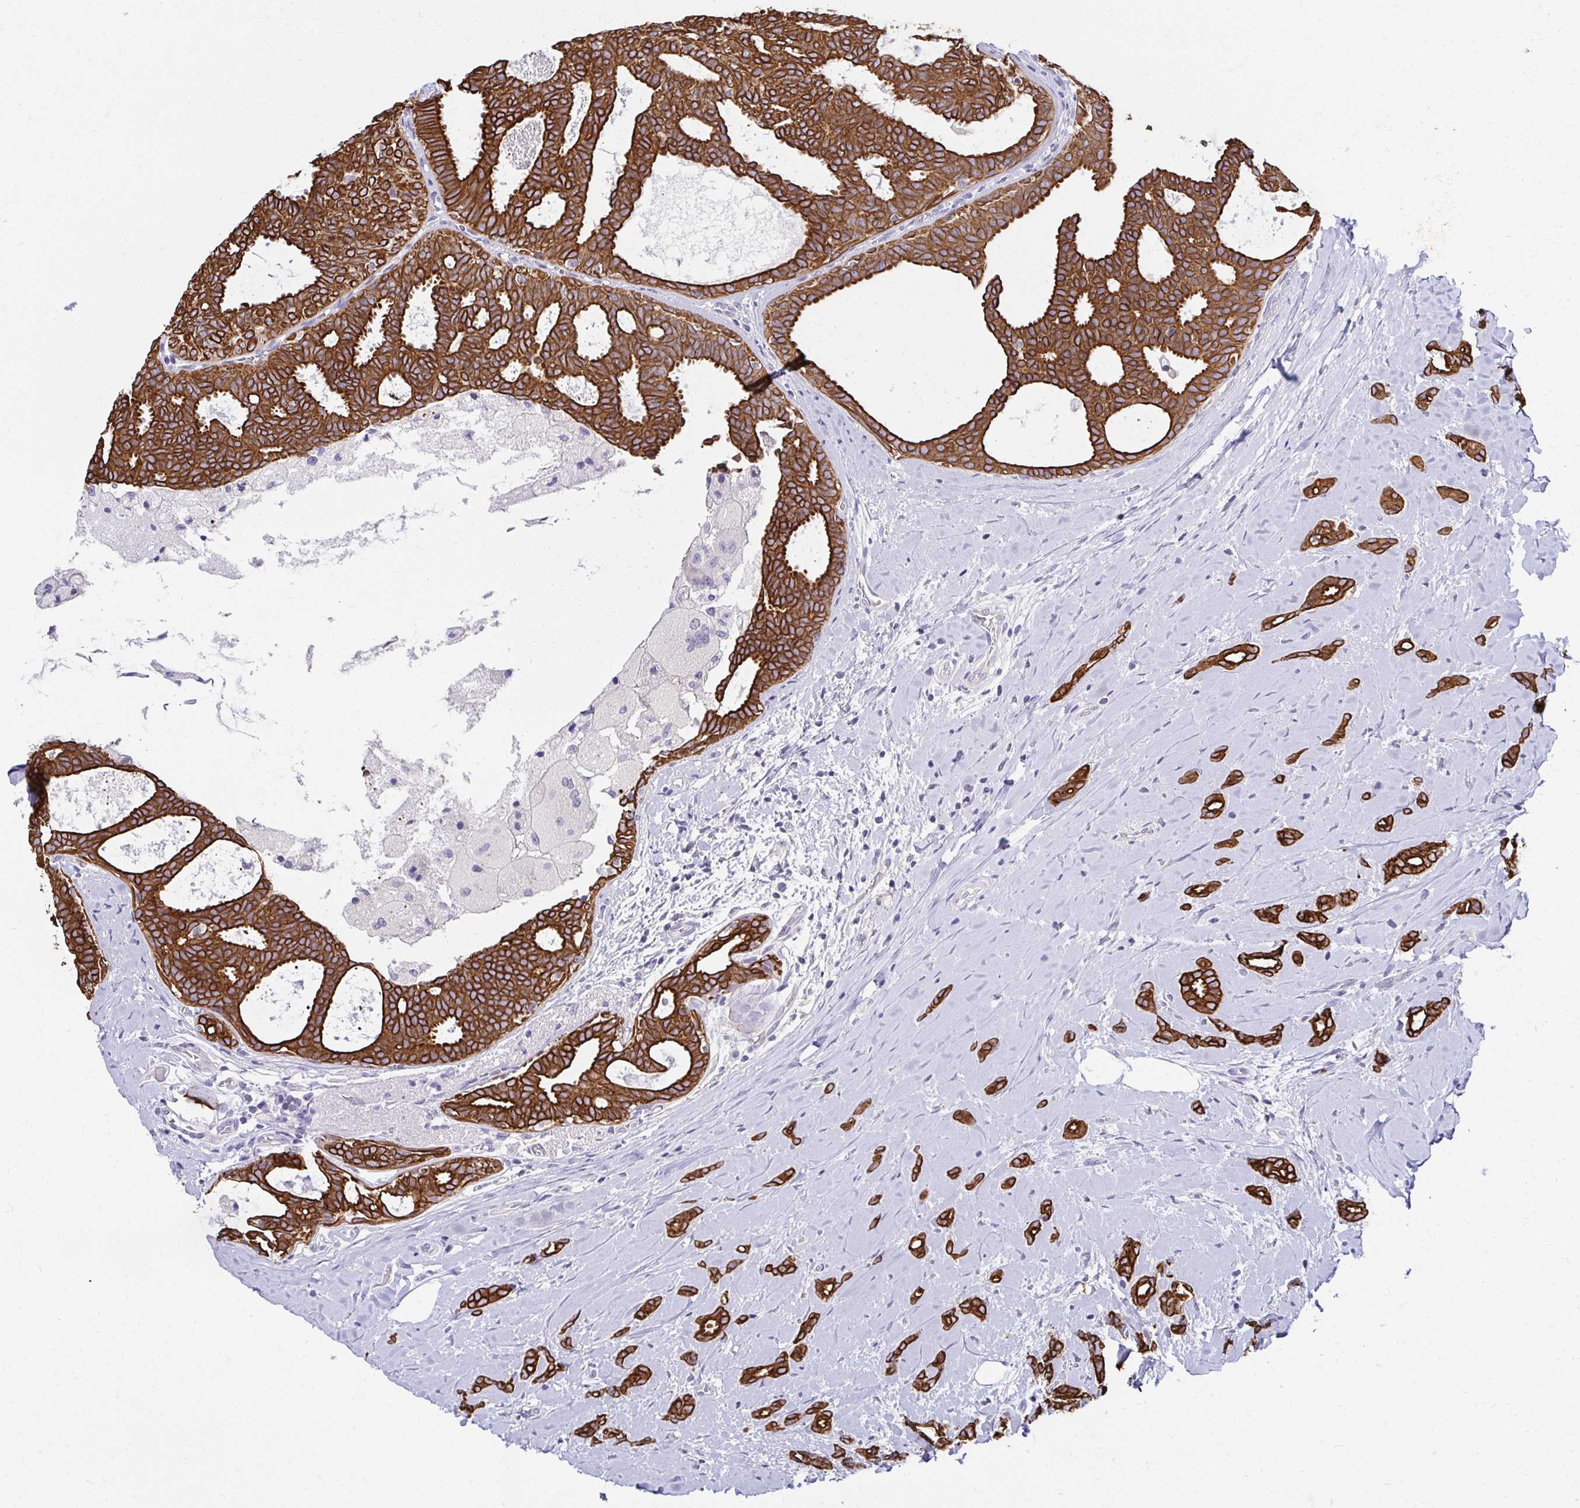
{"staining": {"intensity": "strong", "quantity": ">75%", "location": "cytoplasmic/membranous"}, "tissue": "breast cancer", "cell_type": "Tumor cells", "image_type": "cancer", "snomed": [{"axis": "morphology", "description": "Intraductal carcinoma, in situ"}, {"axis": "morphology", "description": "Duct carcinoma"}, {"axis": "morphology", "description": "Lobular carcinoma, in situ"}, {"axis": "topography", "description": "Breast"}], "caption": "Immunohistochemistry (IHC) staining of breast intraductal carcinoma,  in situ, which exhibits high levels of strong cytoplasmic/membranous staining in approximately >75% of tumor cells indicating strong cytoplasmic/membranous protein positivity. The staining was performed using DAB (3,3'-diaminobenzidine) (brown) for protein detection and nuclei were counterstained in hematoxylin (blue).", "gene": "C1QTNF2", "patient": {"sex": "female", "age": 44}}